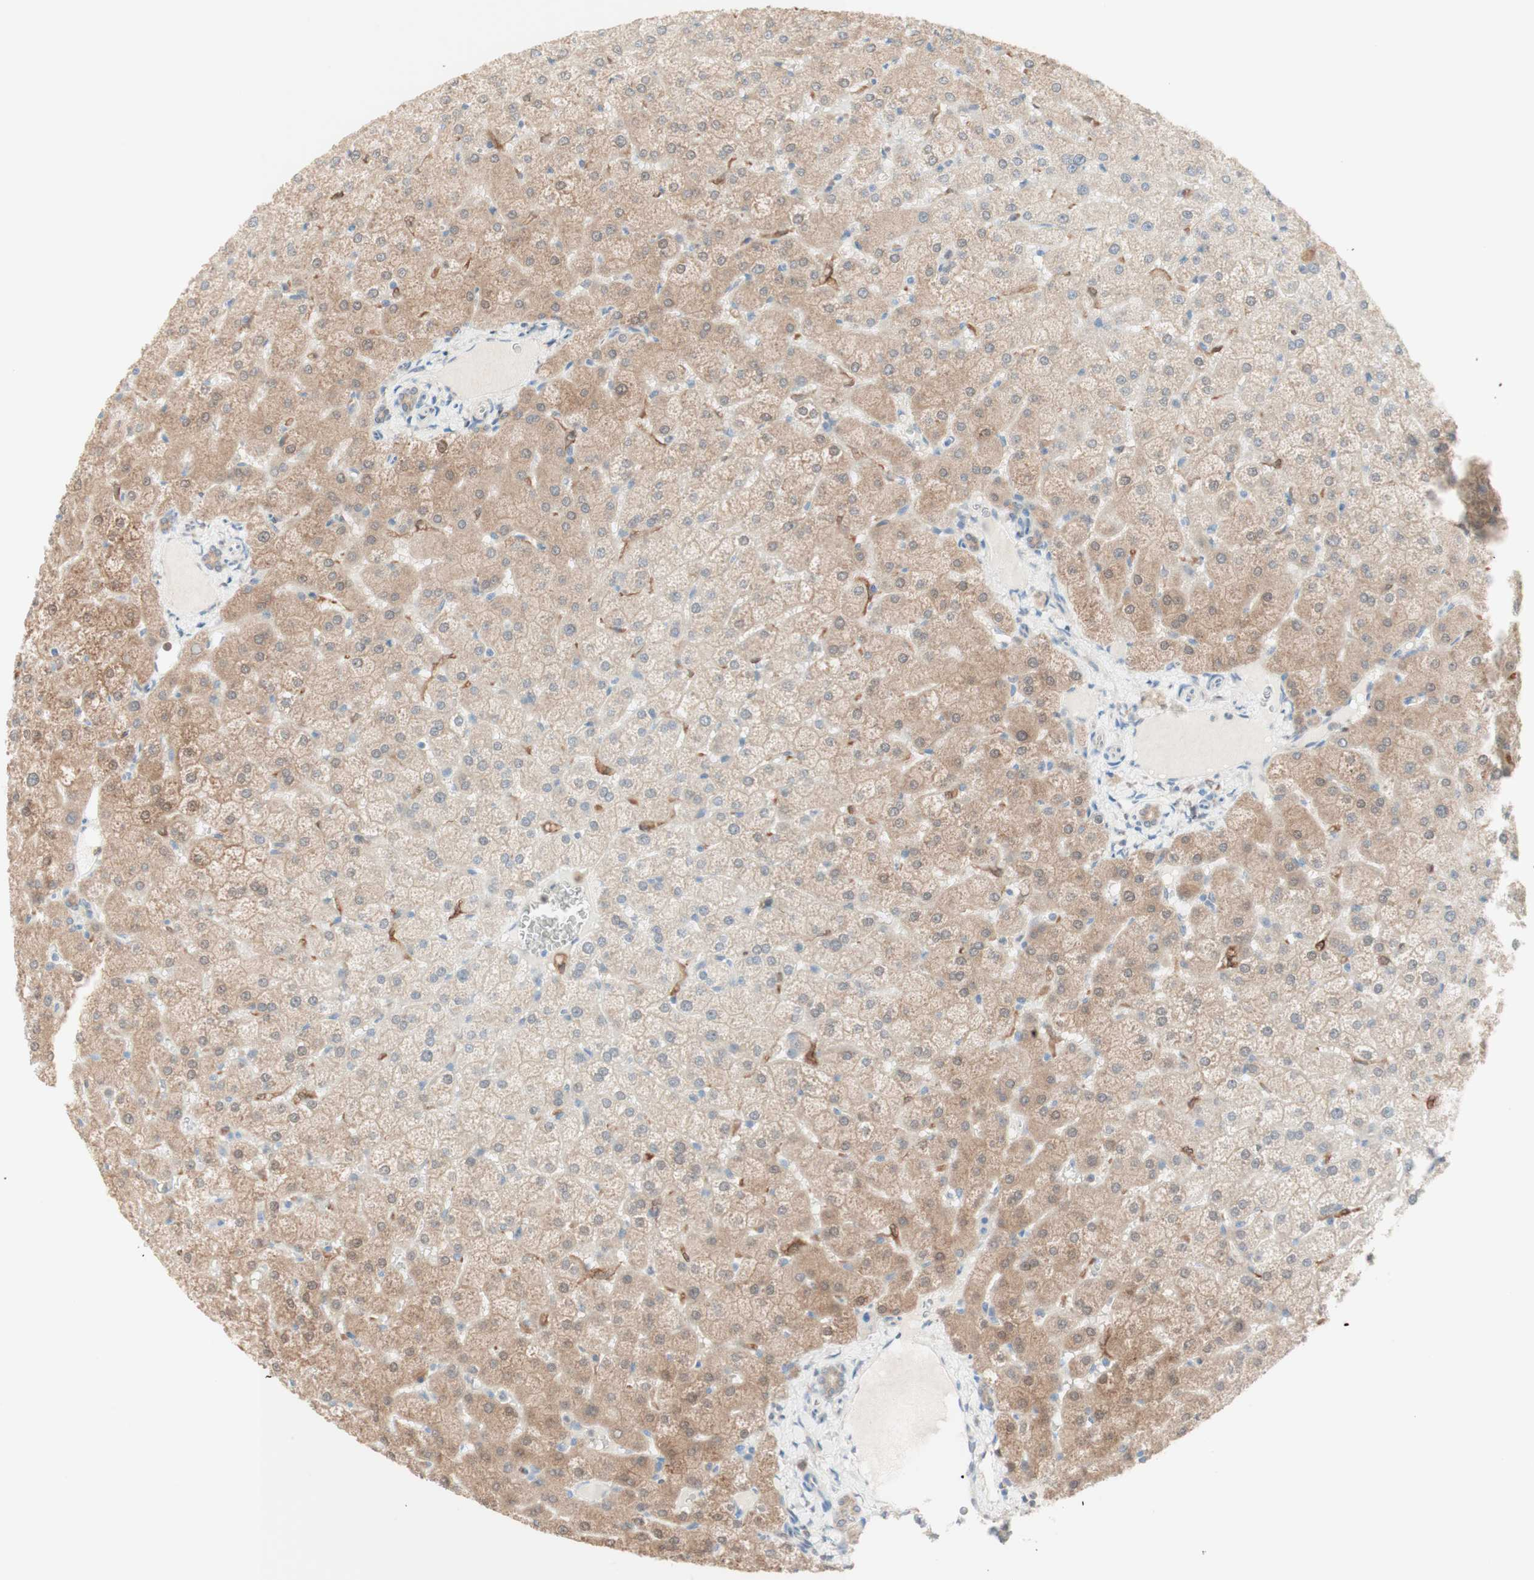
{"staining": {"intensity": "weak", "quantity": ">75%", "location": "cytoplasmic/membranous"}, "tissue": "liver", "cell_type": "Cholangiocytes", "image_type": "normal", "snomed": [{"axis": "morphology", "description": "Normal tissue, NOS"}, {"axis": "topography", "description": "Liver"}], "caption": "A high-resolution image shows immunohistochemistry staining of benign liver, which demonstrates weak cytoplasmic/membranous expression in approximately >75% of cholangiocytes.", "gene": "COMT", "patient": {"sex": "female", "age": 32}}